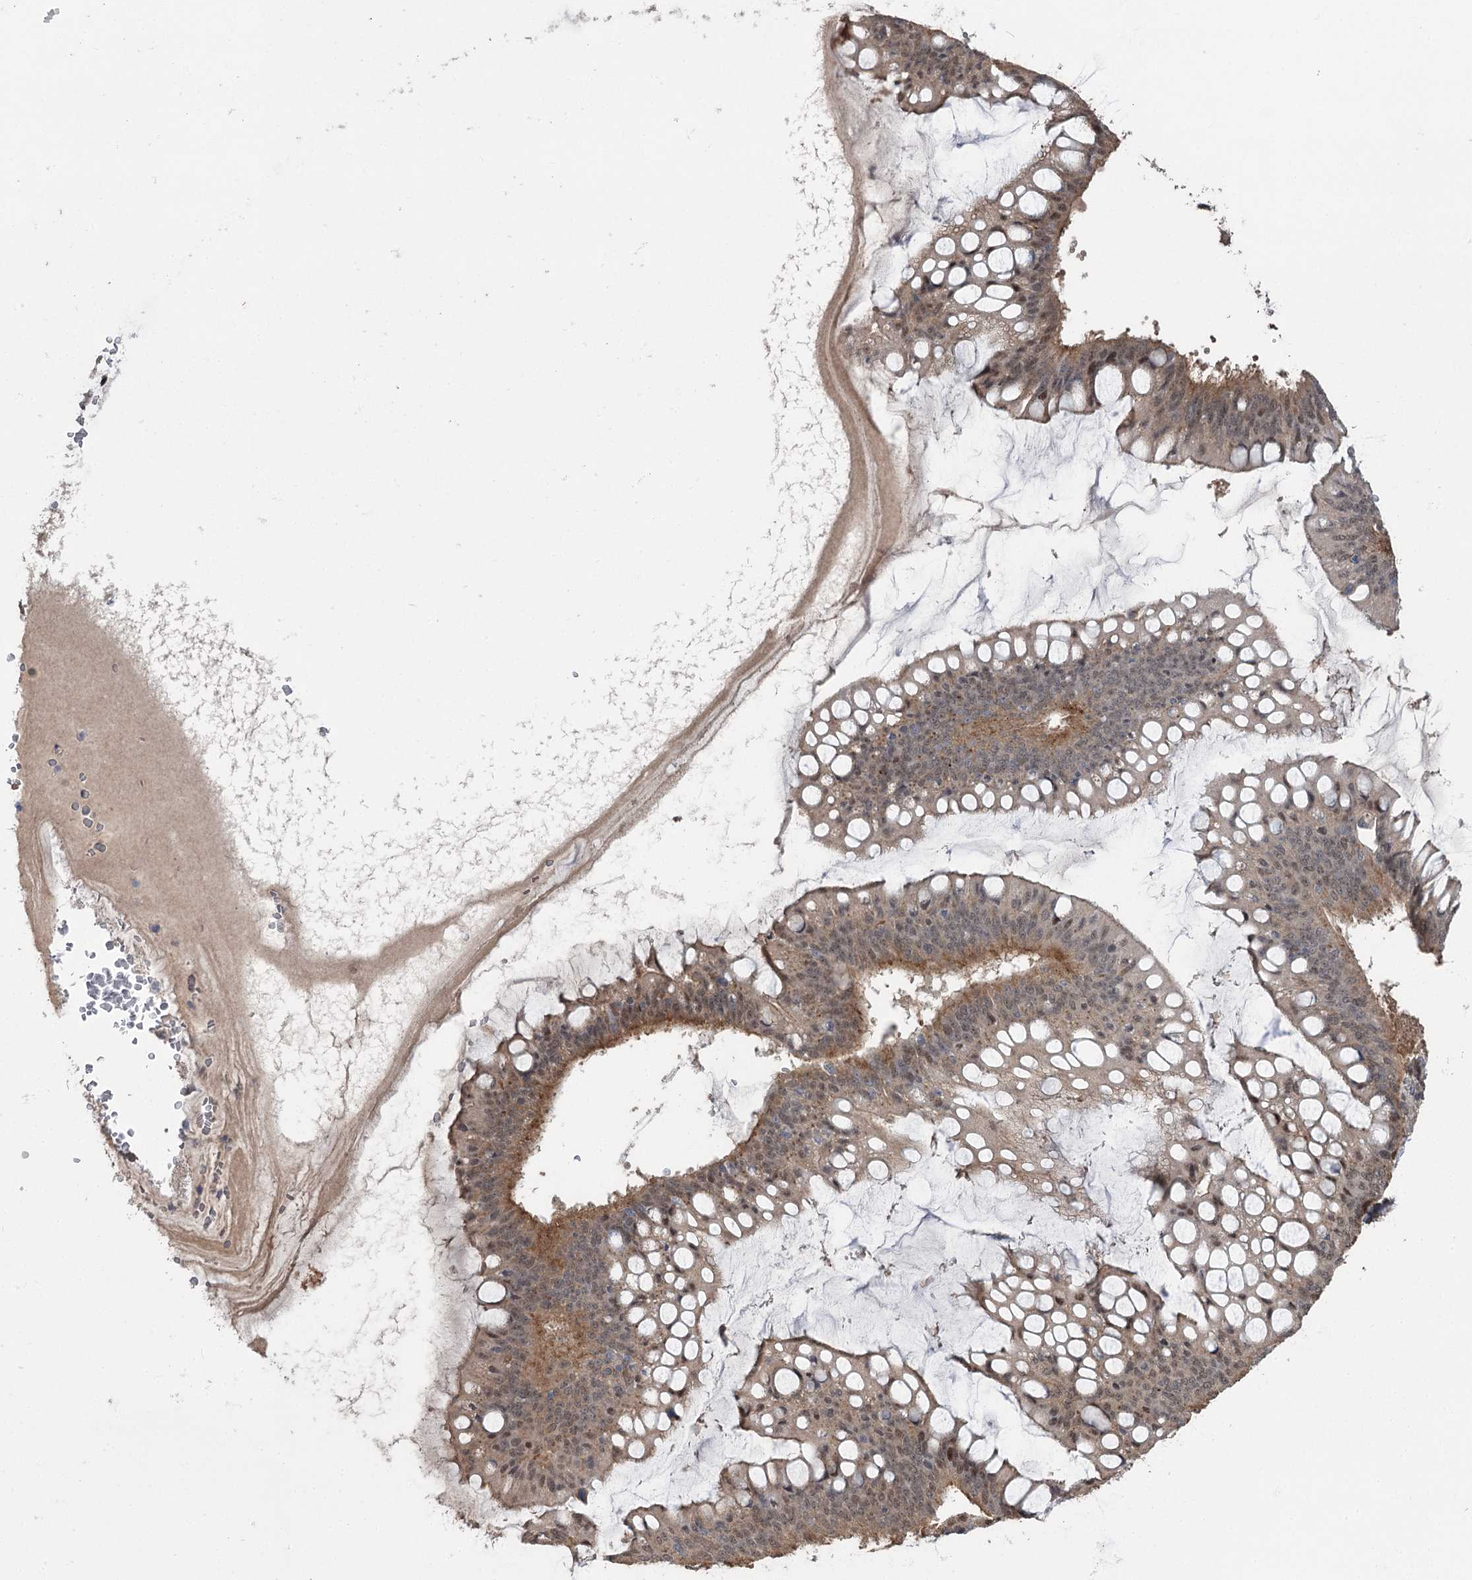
{"staining": {"intensity": "moderate", "quantity": "25%-75%", "location": "cytoplasmic/membranous,nuclear"}, "tissue": "ovarian cancer", "cell_type": "Tumor cells", "image_type": "cancer", "snomed": [{"axis": "morphology", "description": "Cystadenocarcinoma, mucinous, NOS"}, {"axis": "topography", "description": "Ovary"}], "caption": "Human ovarian cancer stained with a brown dye reveals moderate cytoplasmic/membranous and nuclear positive positivity in about 25%-75% of tumor cells.", "gene": "STX6", "patient": {"sex": "female", "age": 73}}